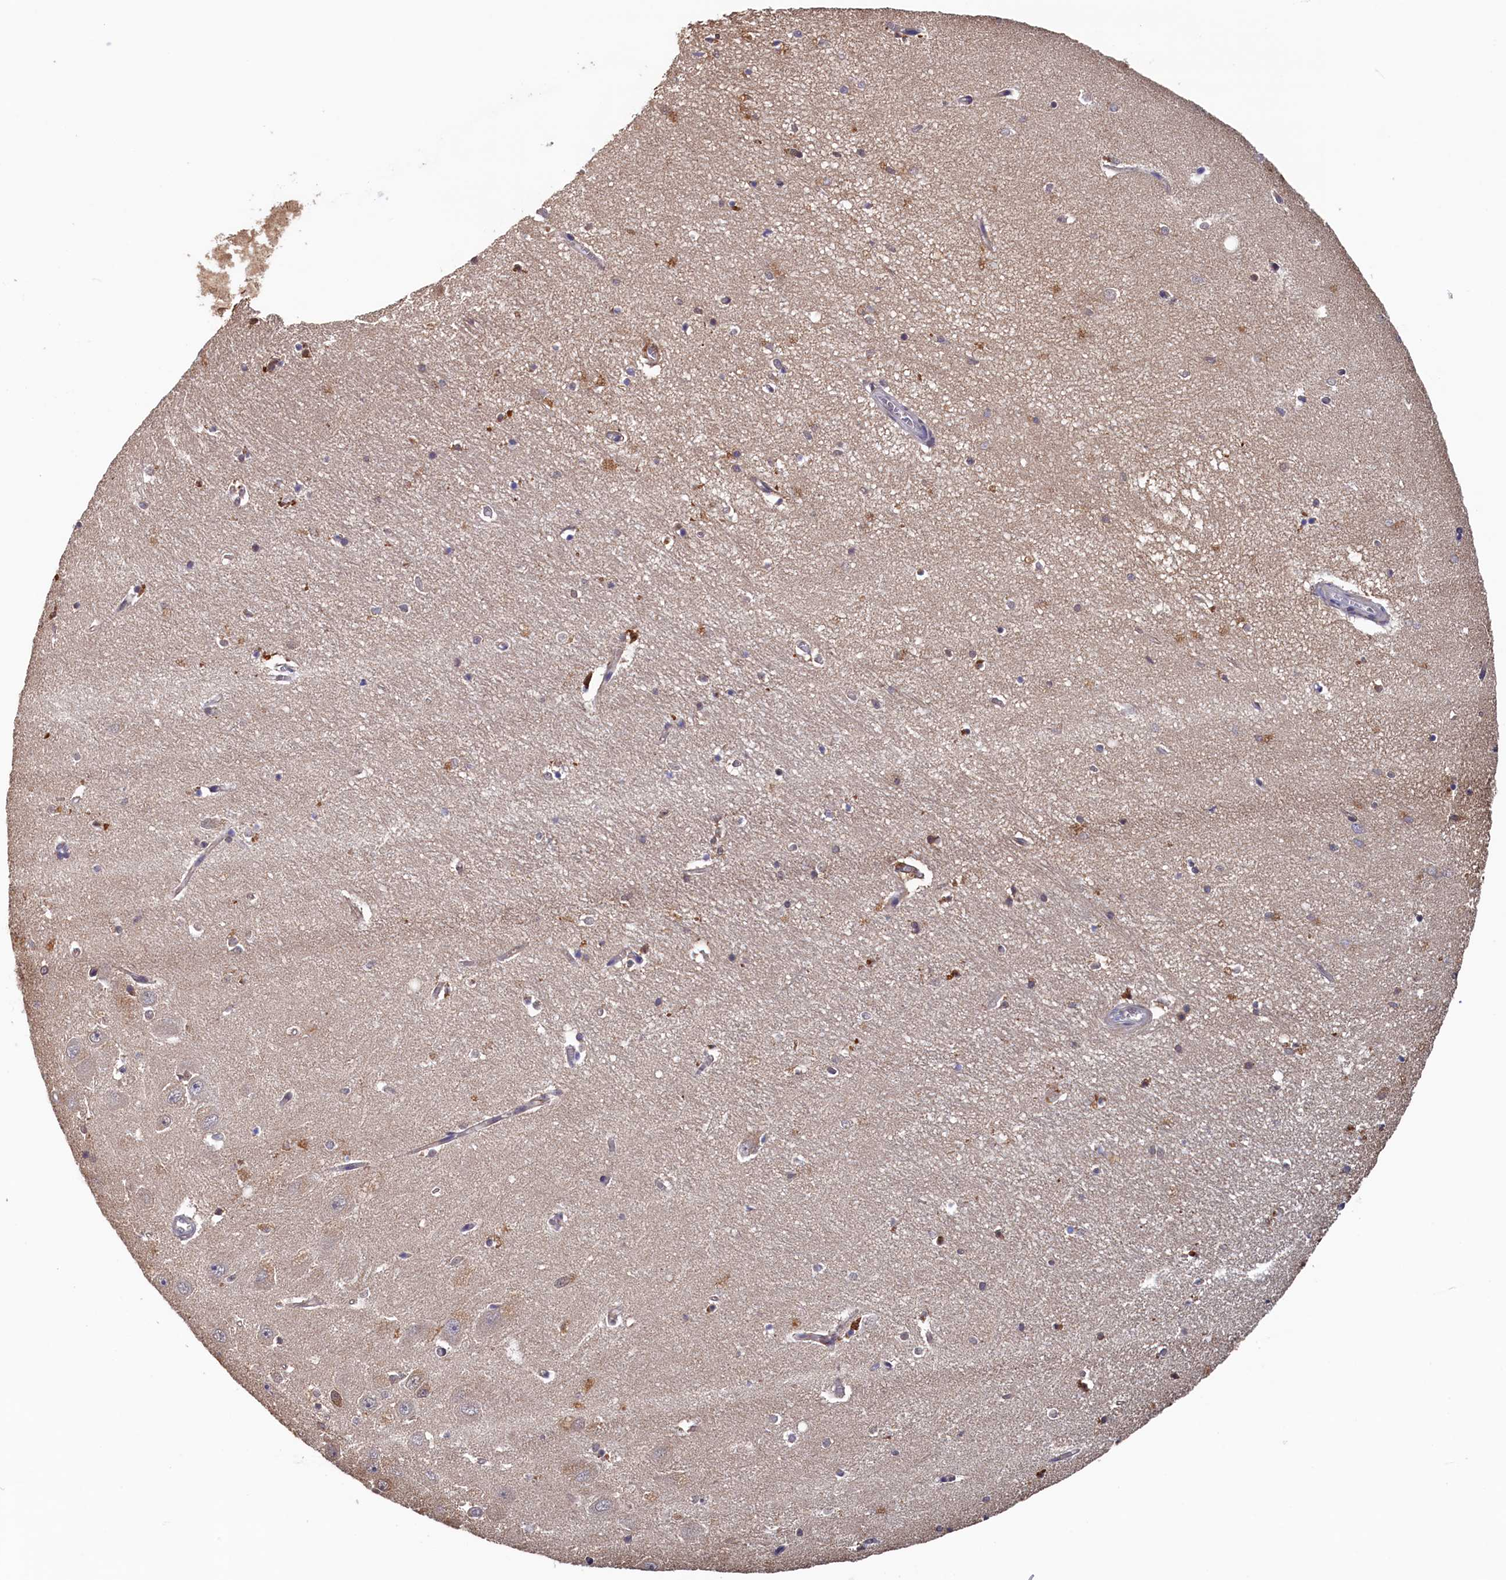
{"staining": {"intensity": "moderate", "quantity": "<25%", "location": "cytoplasmic/membranous,nuclear"}, "tissue": "hippocampus", "cell_type": "Glial cells", "image_type": "normal", "snomed": [{"axis": "morphology", "description": "Normal tissue, NOS"}, {"axis": "topography", "description": "Hippocampus"}], "caption": "Immunohistochemical staining of benign human hippocampus shows low levels of moderate cytoplasmic/membranous,nuclear positivity in about <25% of glial cells. (DAB (3,3'-diaminobenzidine) = brown stain, brightfield microscopy at high magnification).", "gene": "AHCY", "patient": {"sex": "female", "age": 64}}